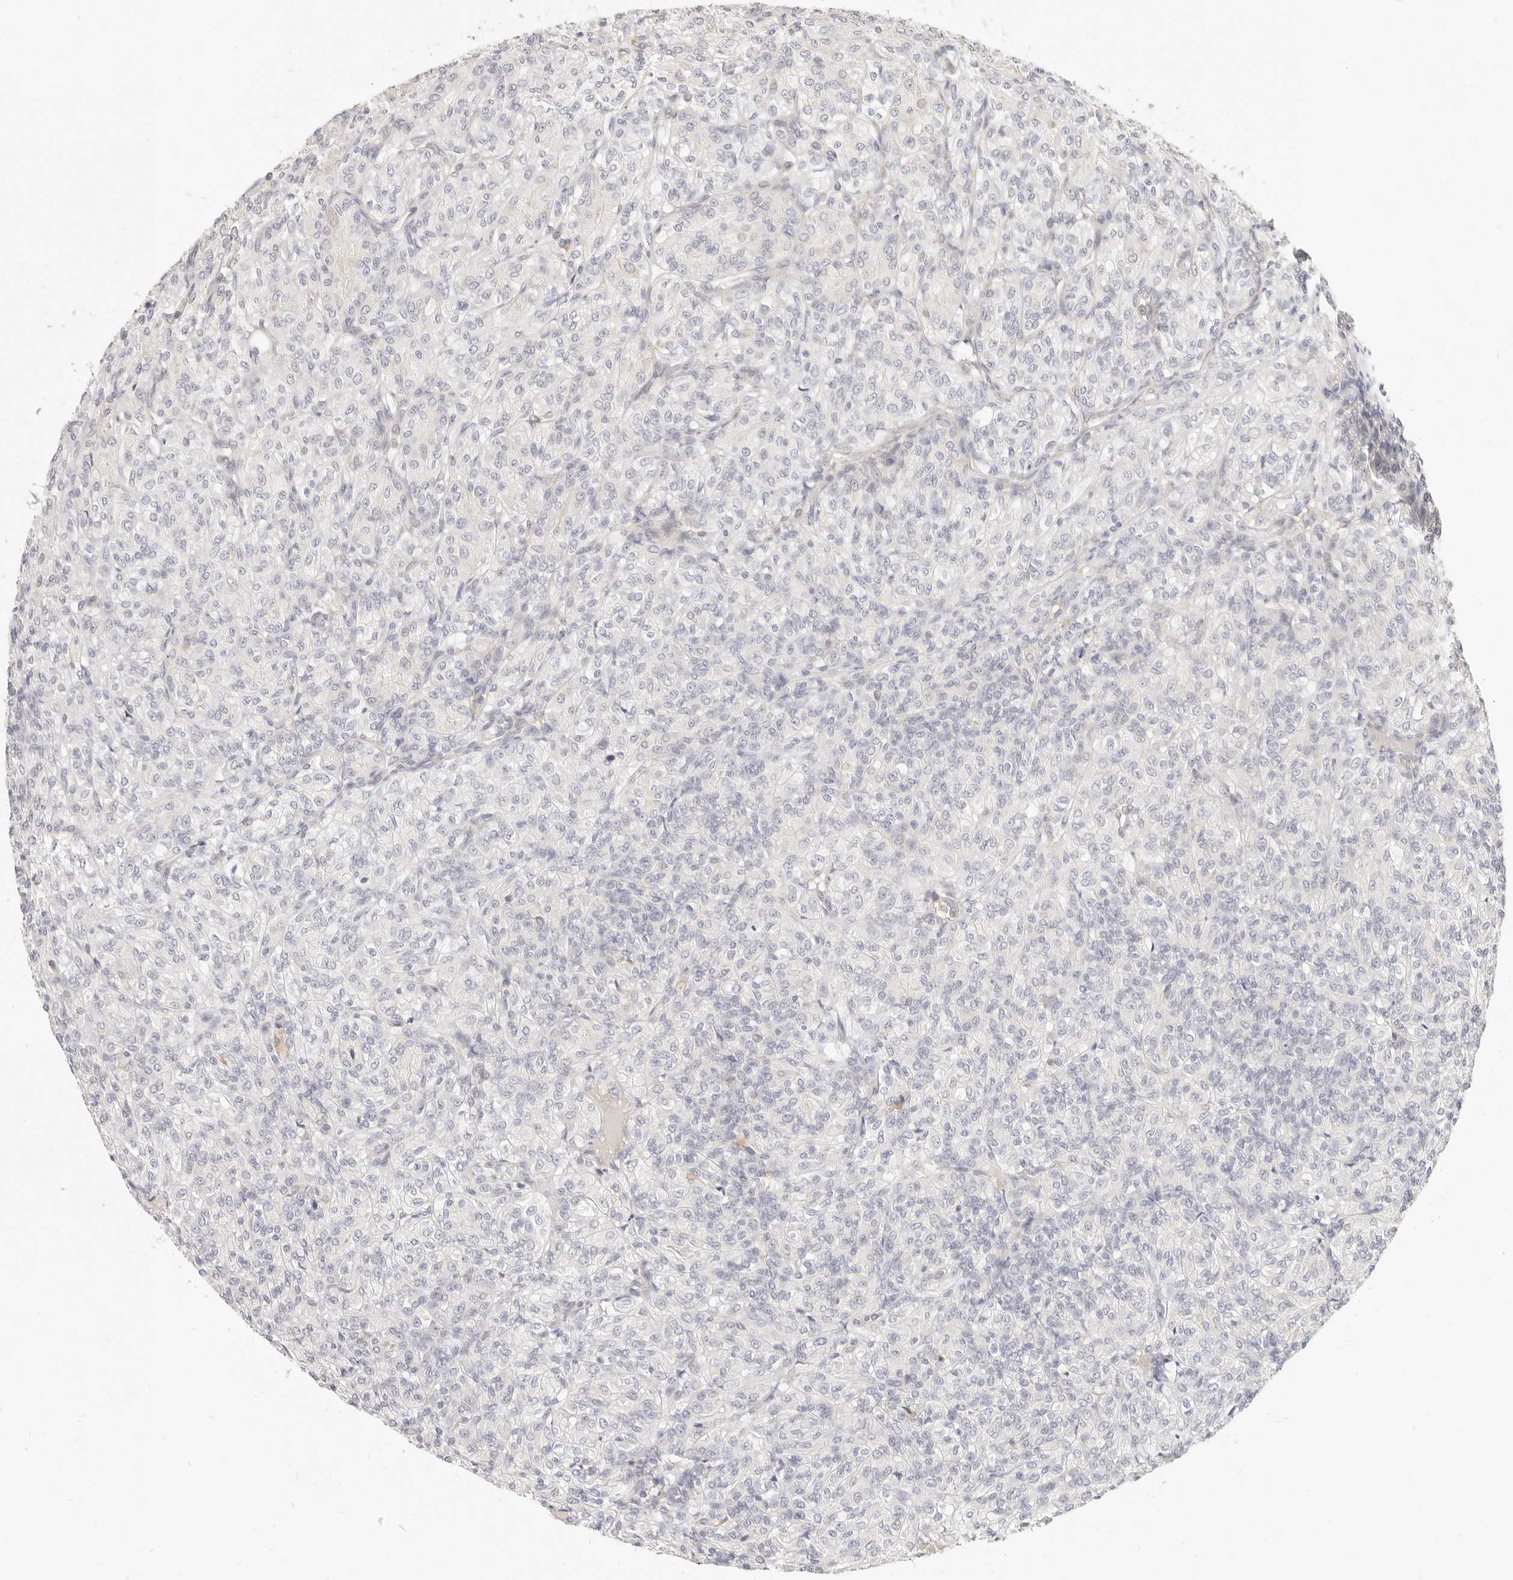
{"staining": {"intensity": "negative", "quantity": "none", "location": "none"}, "tissue": "renal cancer", "cell_type": "Tumor cells", "image_type": "cancer", "snomed": [{"axis": "morphology", "description": "Adenocarcinoma, NOS"}, {"axis": "topography", "description": "Kidney"}], "caption": "Tumor cells show no significant protein staining in adenocarcinoma (renal). (Brightfield microscopy of DAB (3,3'-diaminobenzidine) immunohistochemistry at high magnification).", "gene": "LTB4R2", "patient": {"sex": "male", "age": 77}}